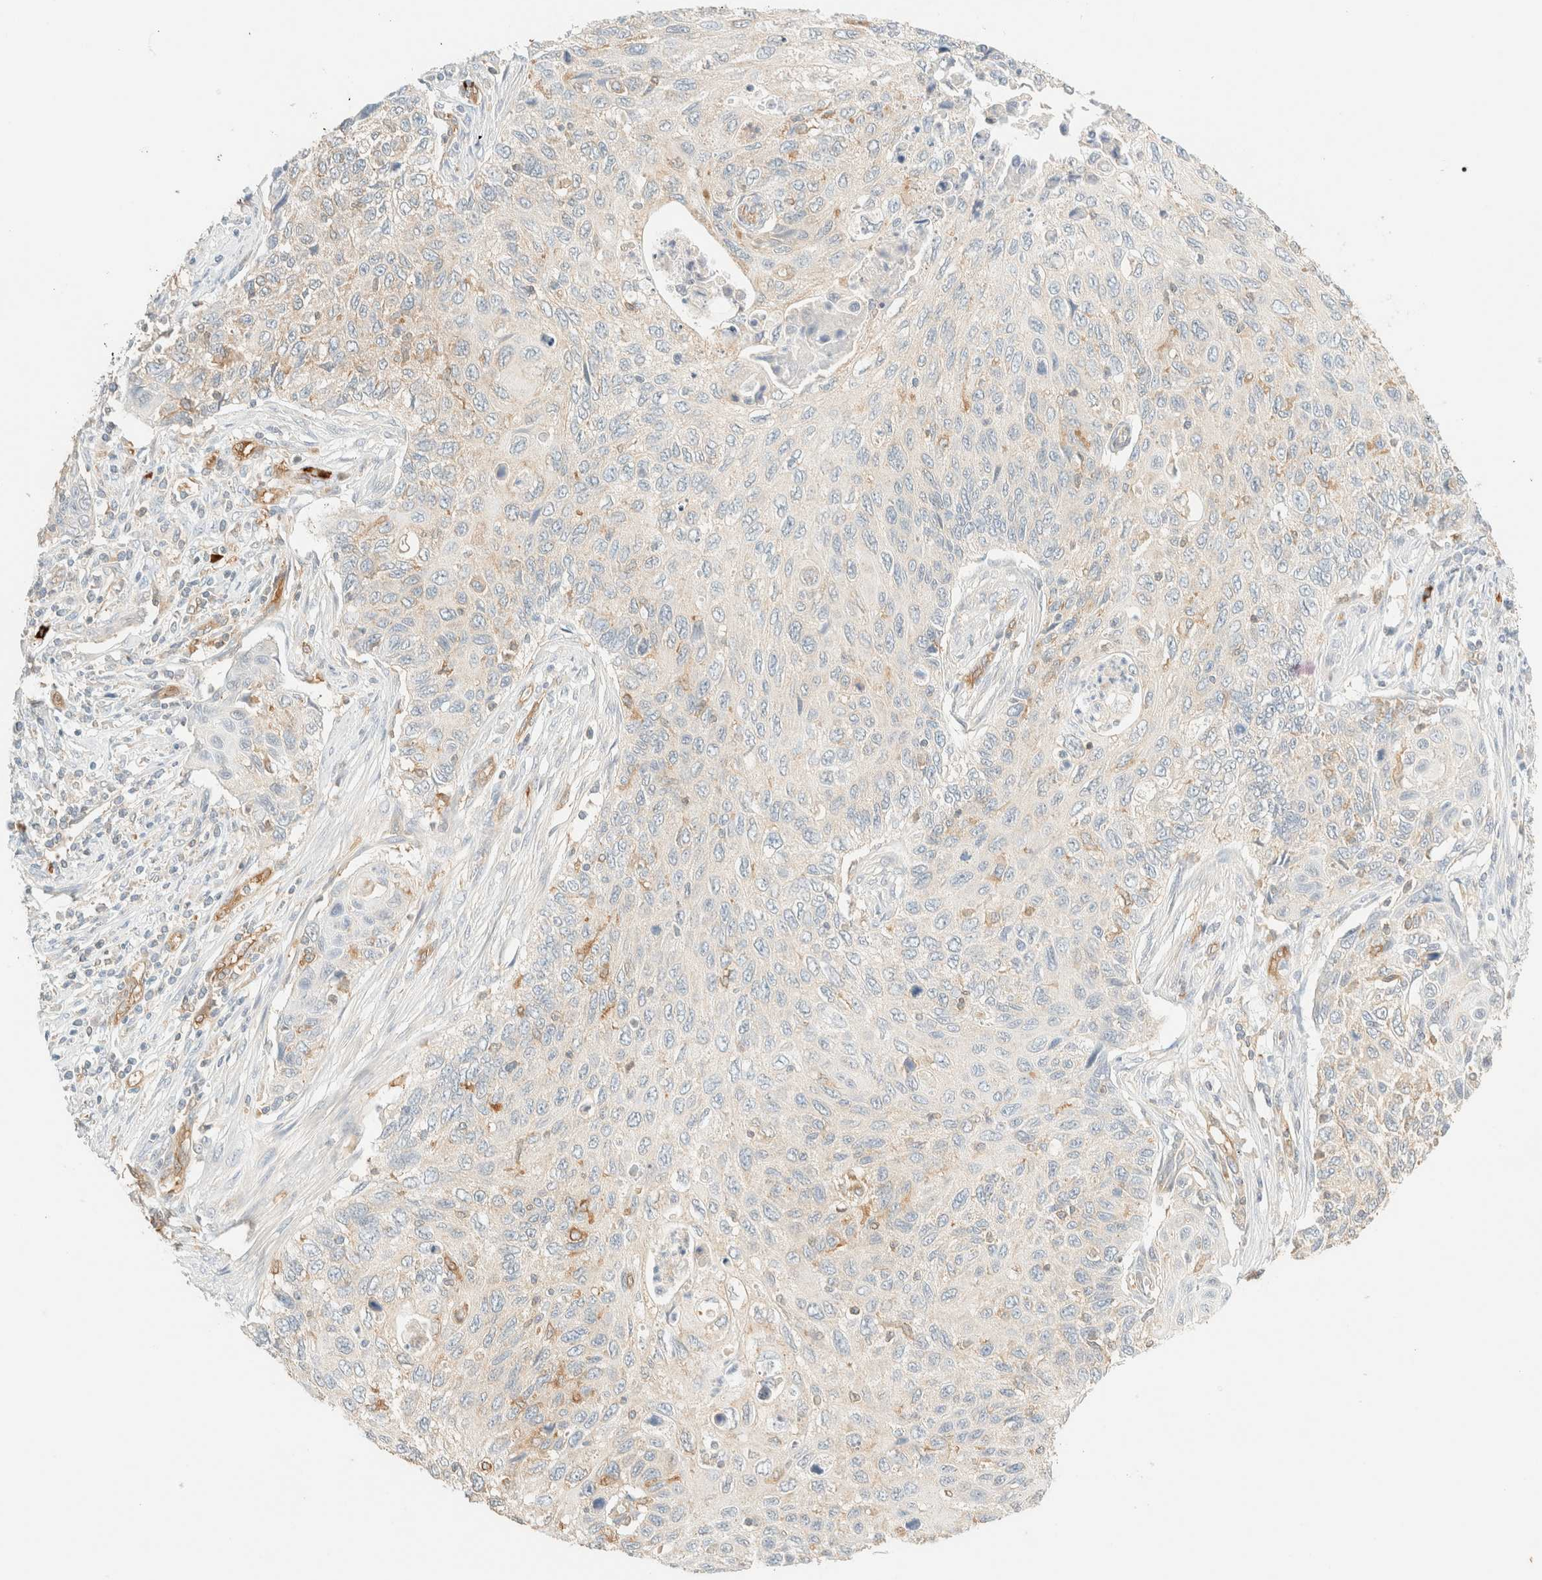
{"staining": {"intensity": "negative", "quantity": "none", "location": "none"}, "tissue": "cervical cancer", "cell_type": "Tumor cells", "image_type": "cancer", "snomed": [{"axis": "morphology", "description": "Squamous cell carcinoma, NOS"}, {"axis": "topography", "description": "Cervix"}], "caption": "Cervical cancer was stained to show a protein in brown. There is no significant expression in tumor cells.", "gene": "FHOD1", "patient": {"sex": "female", "age": 70}}